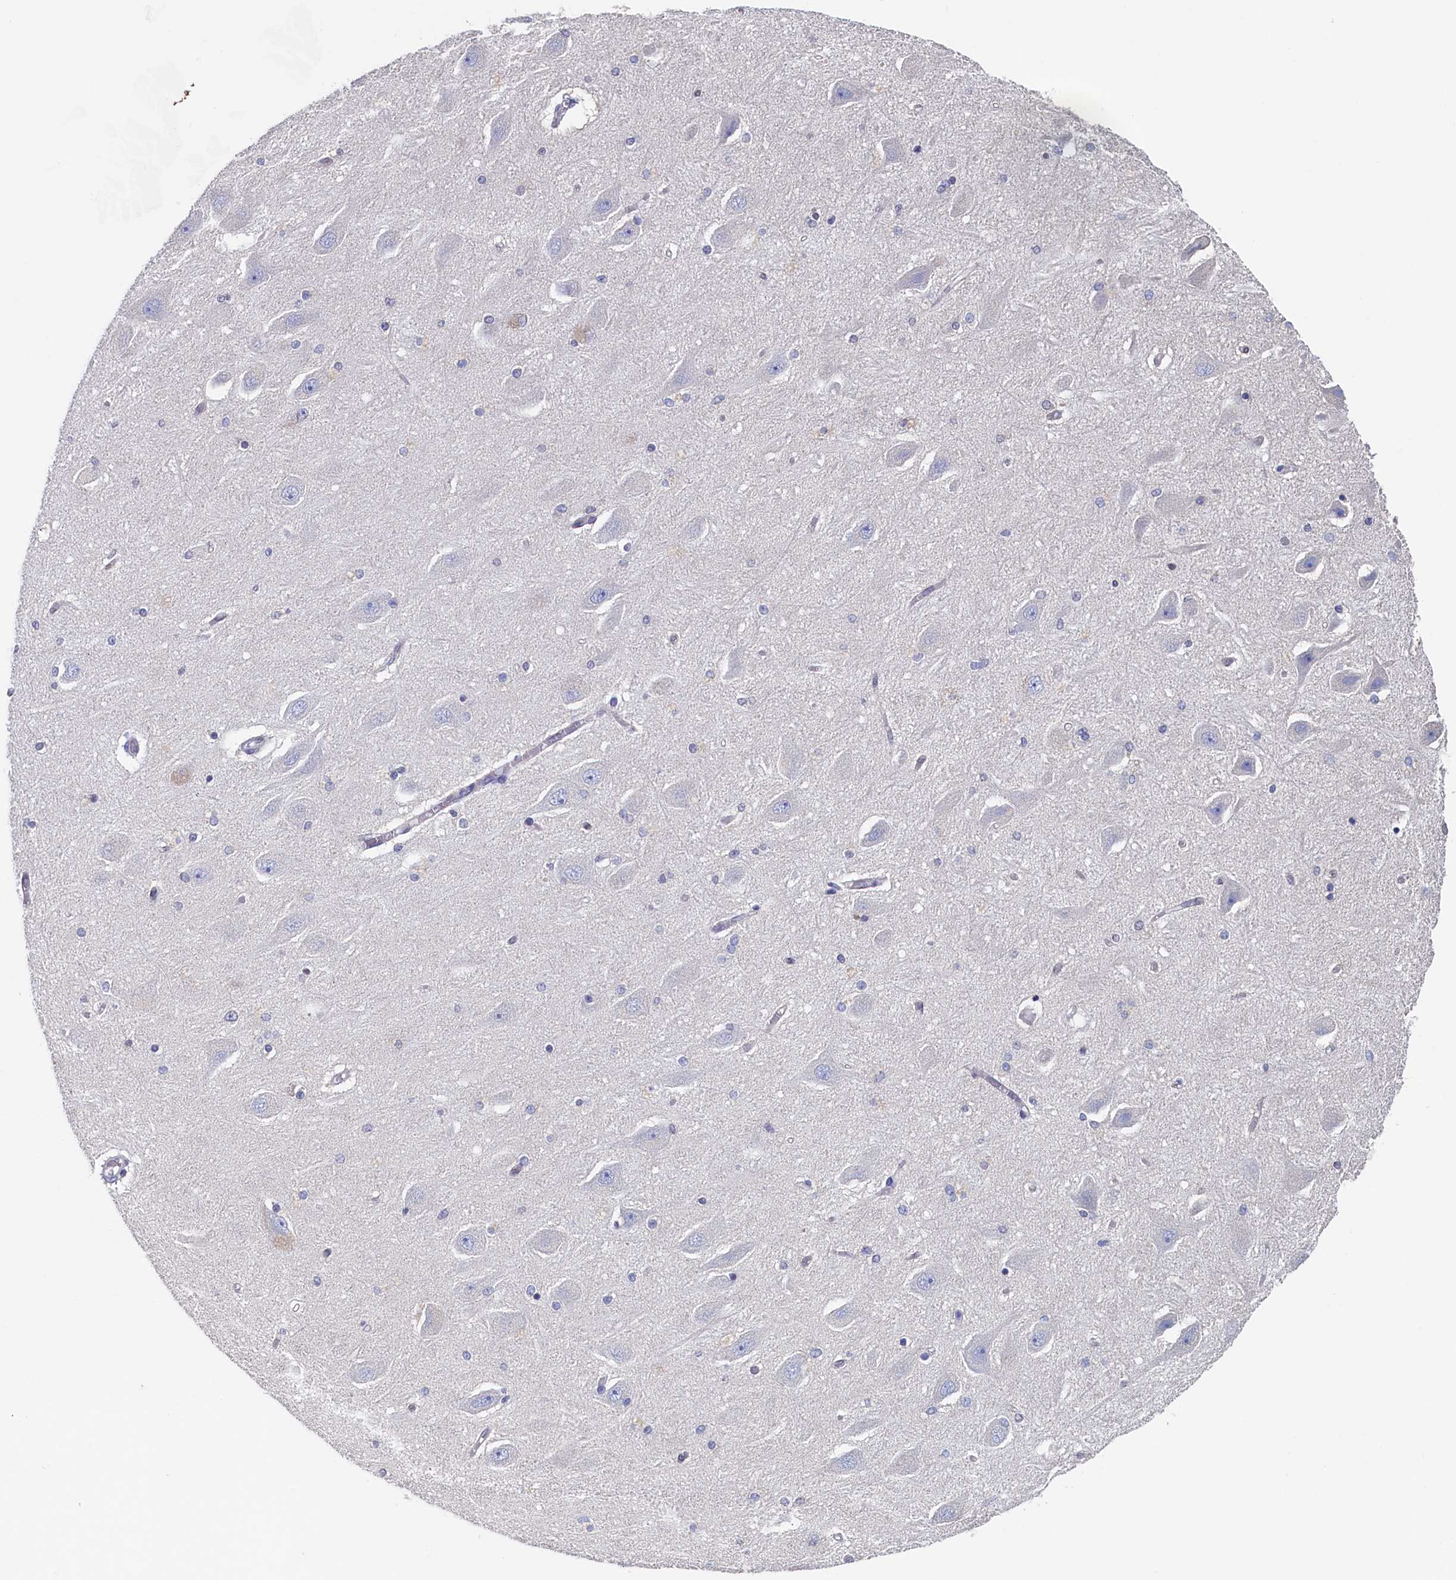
{"staining": {"intensity": "negative", "quantity": "none", "location": "none"}, "tissue": "hippocampus", "cell_type": "Glial cells", "image_type": "normal", "snomed": [{"axis": "morphology", "description": "Normal tissue, NOS"}, {"axis": "topography", "description": "Hippocampus"}], "caption": "IHC image of unremarkable hippocampus: hippocampus stained with DAB exhibits no significant protein positivity in glial cells.", "gene": "C11orf54", "patient": {"sex": "female", "age": 54}}